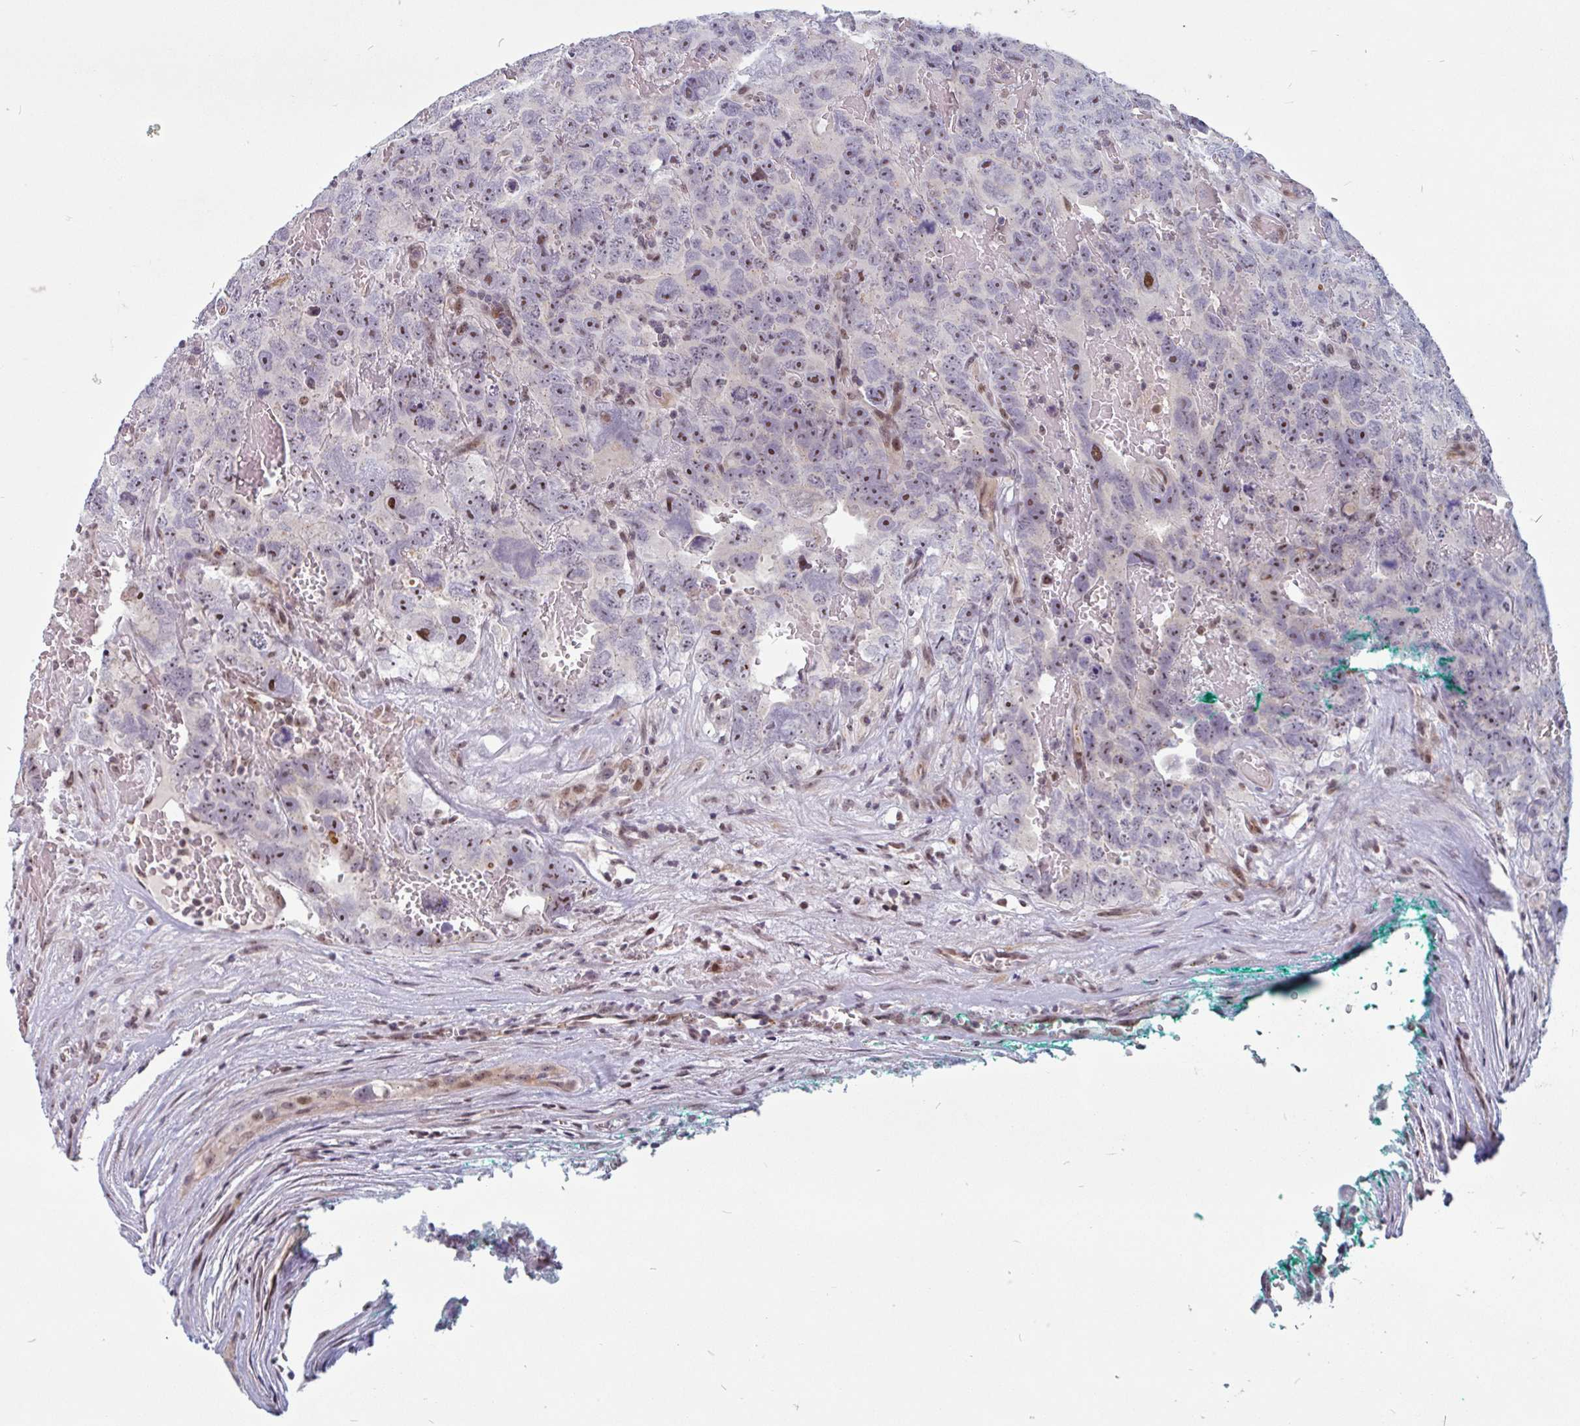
{"staining": {"intensity": "moderate", "quantity": "<25%", "location": "nuclear"}, "tissue": "testis cancer", "cell_type": "Tumor cells", "image_type": "cancer", "snomed": [{"axis": "morphology", "description": "Carcinoma, Embryonal, NOS"}, {"axis": "topography", "description": "Testis"}], "caption": "The immunohistochemical stain highlights moderate nuclear positivity in tumor cells of embryonal carcinoma (testis) tissue.", "gene": "TMEM119", "patient": {"sex": "male", "age": 45}}